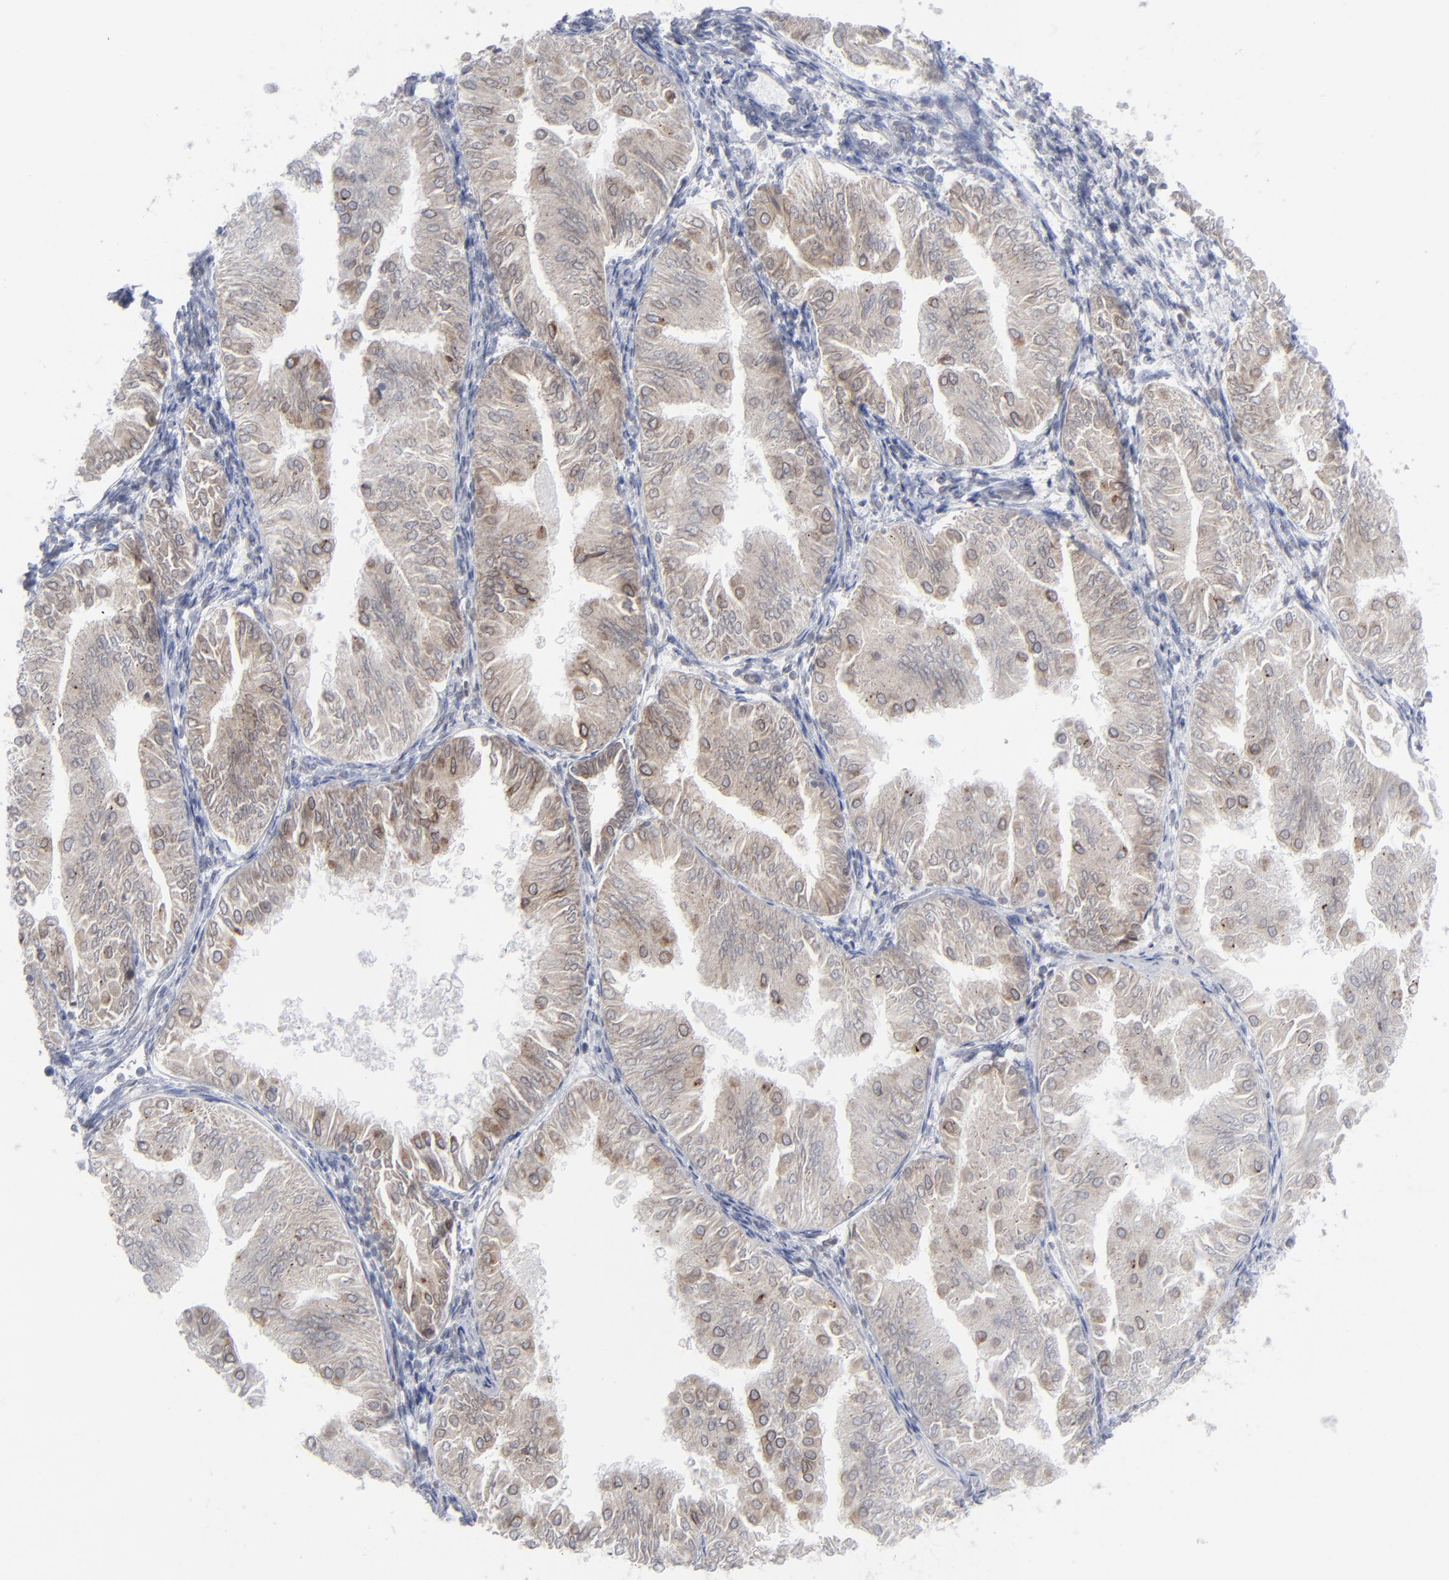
{"staining": {"intensity": "moderate", "quantity": "25%-75%", "location": "cytoplasmic/membranous"}, "tissue": "endometrial cancer", "cell_type": "Tumor cells", "image_type": "cancer", "snomed": [{"axis": "morphology", "description": "Adenocarcinoma, NOS"}, {"axis": "topography", "description": "Endometrium"}], "caption": "The micrograph displays immunohistochemical staining of endometrial adenocarcinoma. There is moderate cytoplasmic/membranous positivity is appreciated in approximately 25%-75% of tumor cells. (IHC, brightfield microscopy, high magnification).", "gene": "NUP88", "patient": {"sex": "female", "age": 53}}